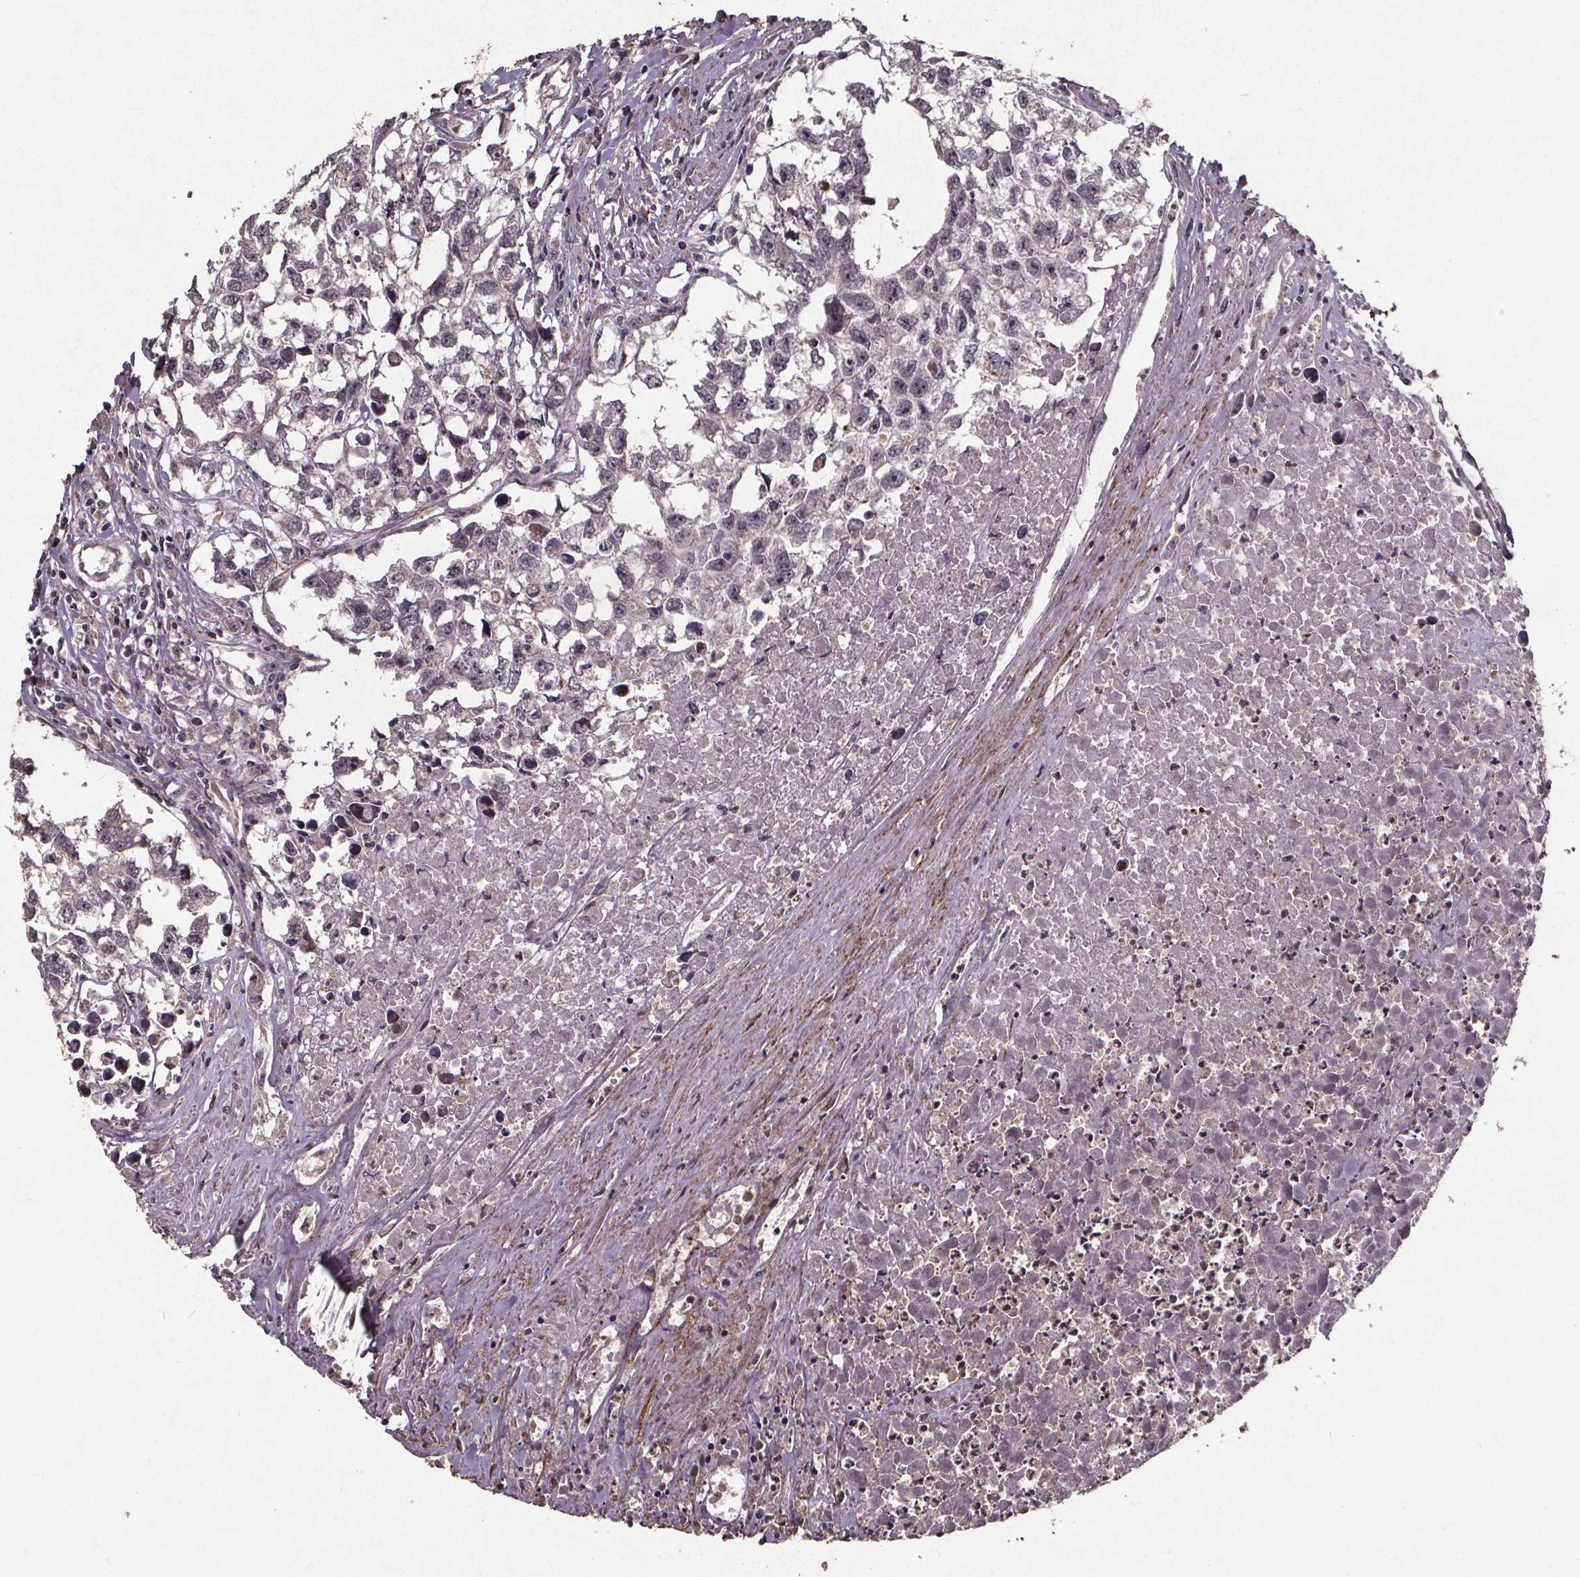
{"staining": {"intensity": "negative", "quantity": "none", "location": "none"}, "tissue": "testis cancer", "cell_type": "Tumor cells", "image_type": "cancer", "snomed": [{"axis": "morphology", "description": "Carcinoma, Embryonal, NOS"}, {"axis": "morphology", "description": "Teratoma, malignant, NOS"}, {"axis": "topography", "description": "Testis"}], "caption": "This is a image of immunohistochemistry staining of embryonal carcinoma (testis), which shows no positivity in tumor cells.", "gene": "GPX3", "patient": {"sex": "male", "age": 44}}